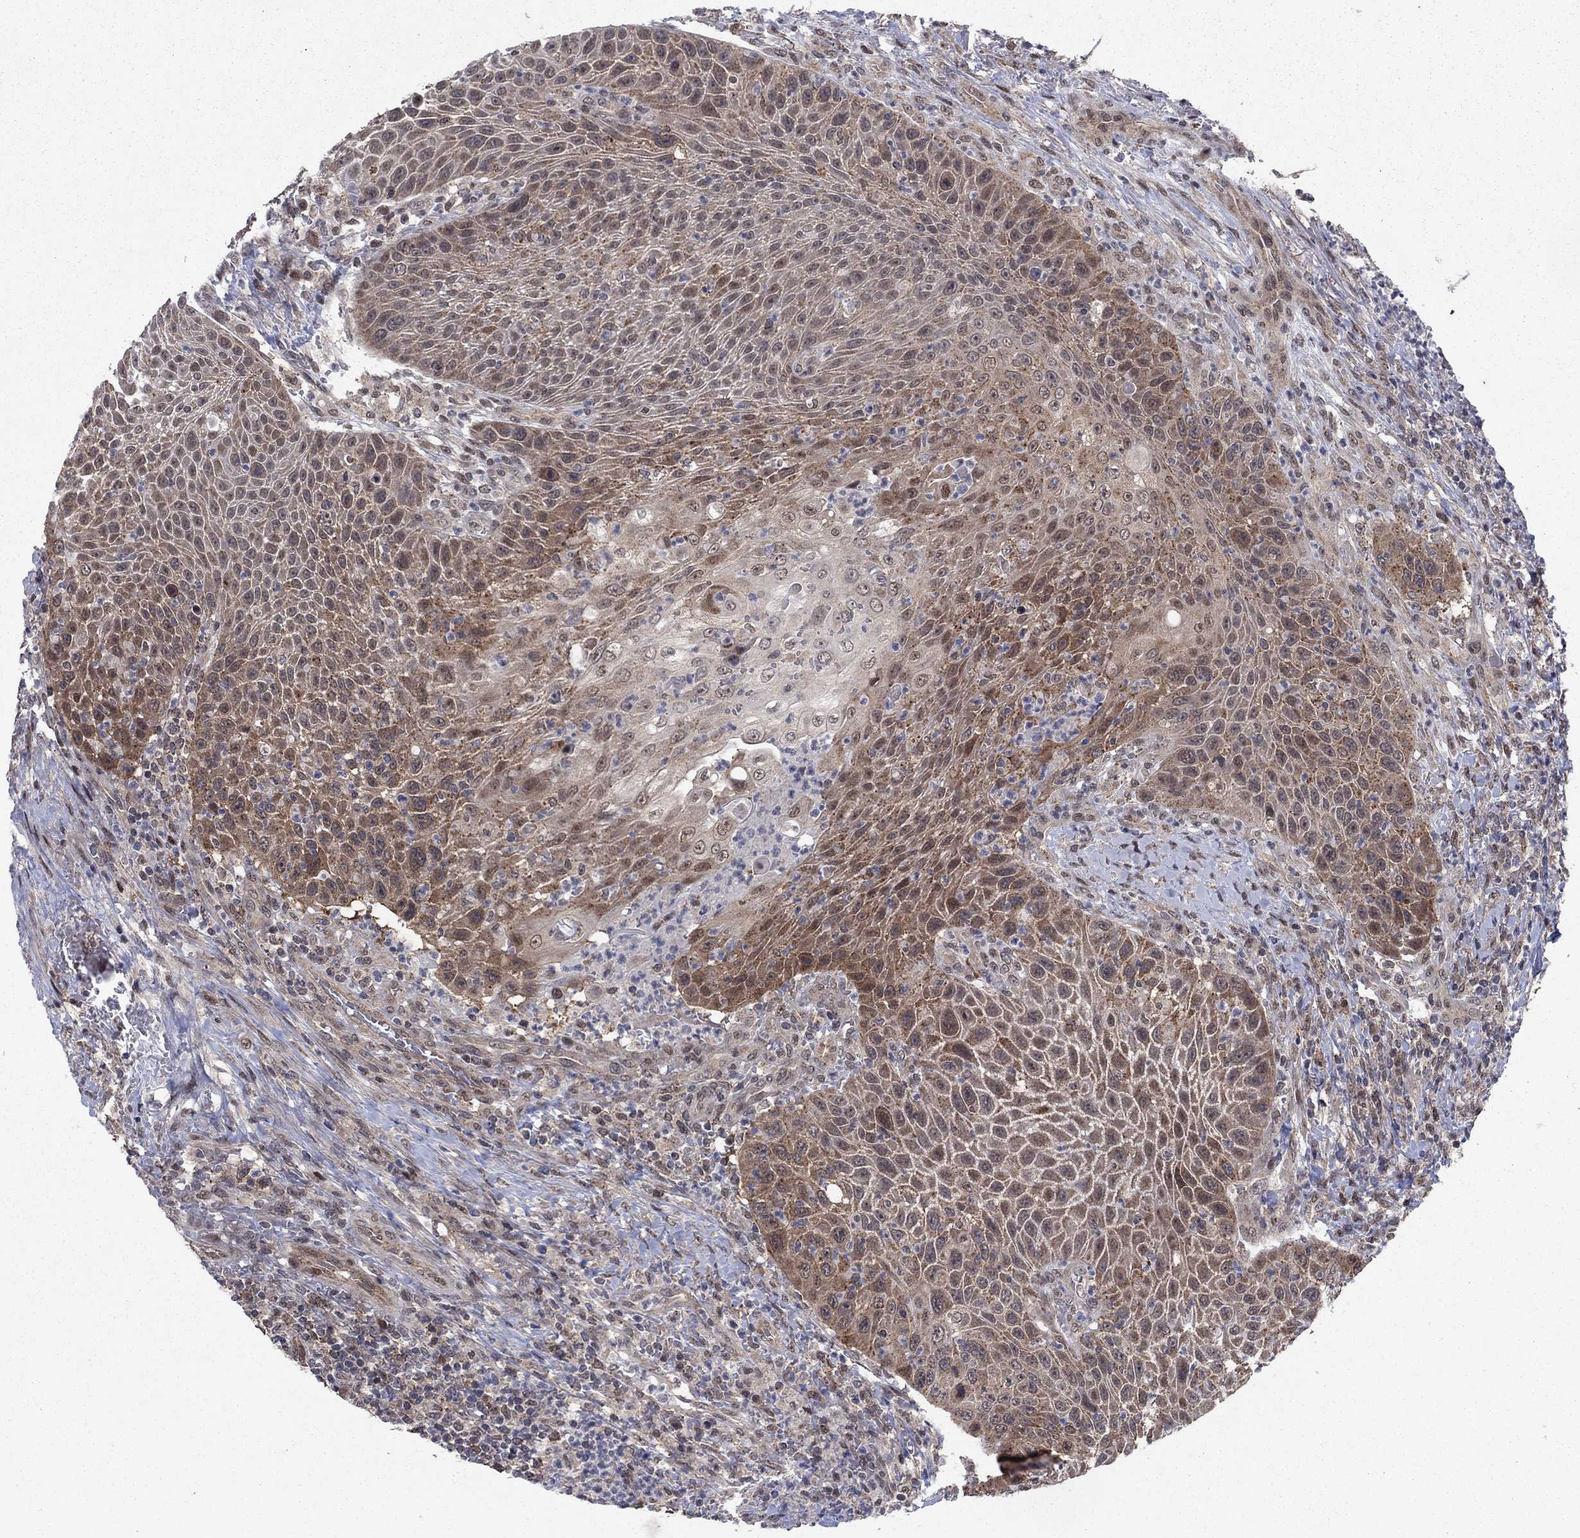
{"staining": {"intensity": "moderate", "quantity": ">75%", "location": "cytoplasmic/membranous"}, "tissue": "head and neck cancer", "cell_type": "Tumor cells", "image_type": "cancer", "snomed": [{"axis": "morphology", "description": "Squamous cell carcinoma, NOS"}, {"axis": "topography", "description": "Head-Neck"}], "caption": "This is an image of immunohistochemistry (IHC) staining of head and neck cancer (squamous cell carcinoma), which shows moderate expression in the cytoplasmic/membranous of tumor cells.", "gene": "PSMC1", "patient": {"sex": "male", "age": 69}}